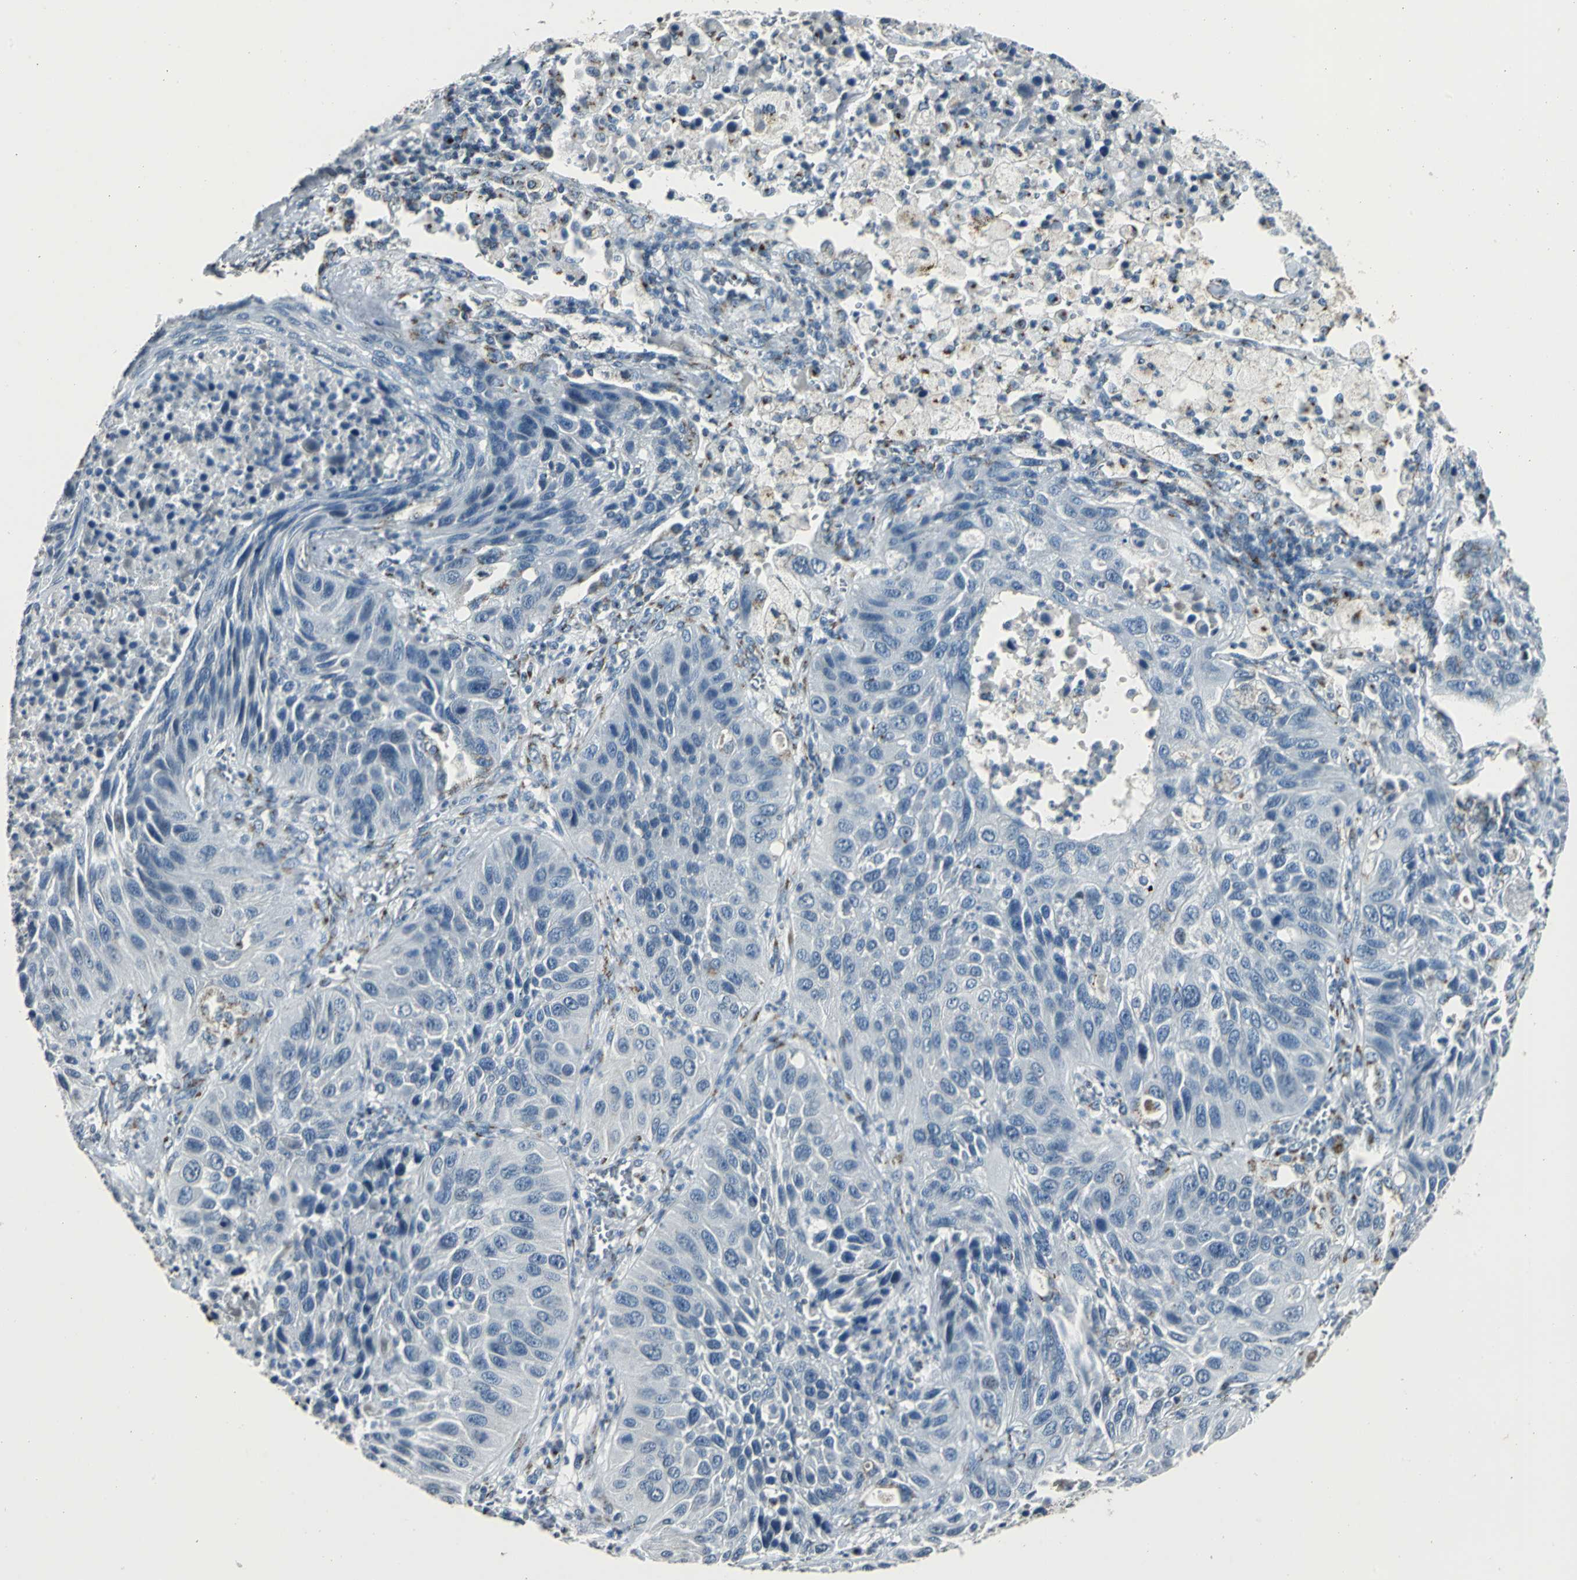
{"staining": {"intensity": "negative", "quantity": "none", "location": "none"}, "tissue": "lung cancer", "cell_type": "Tumor cells", "image_type": "cancer", "snomed": [{"axis": "morphology", "description": "Squamous cell carcinoma, NOS"}, {"axis": "topography", "description": "Lung"}], "caption": "Immunohistochemical staining of lung cancer (squamous cell carcinoma) exhibits no significant expression in tumor cells.", "gene": "TMEM115", "patient": {"sex": "female", "age": 76}}